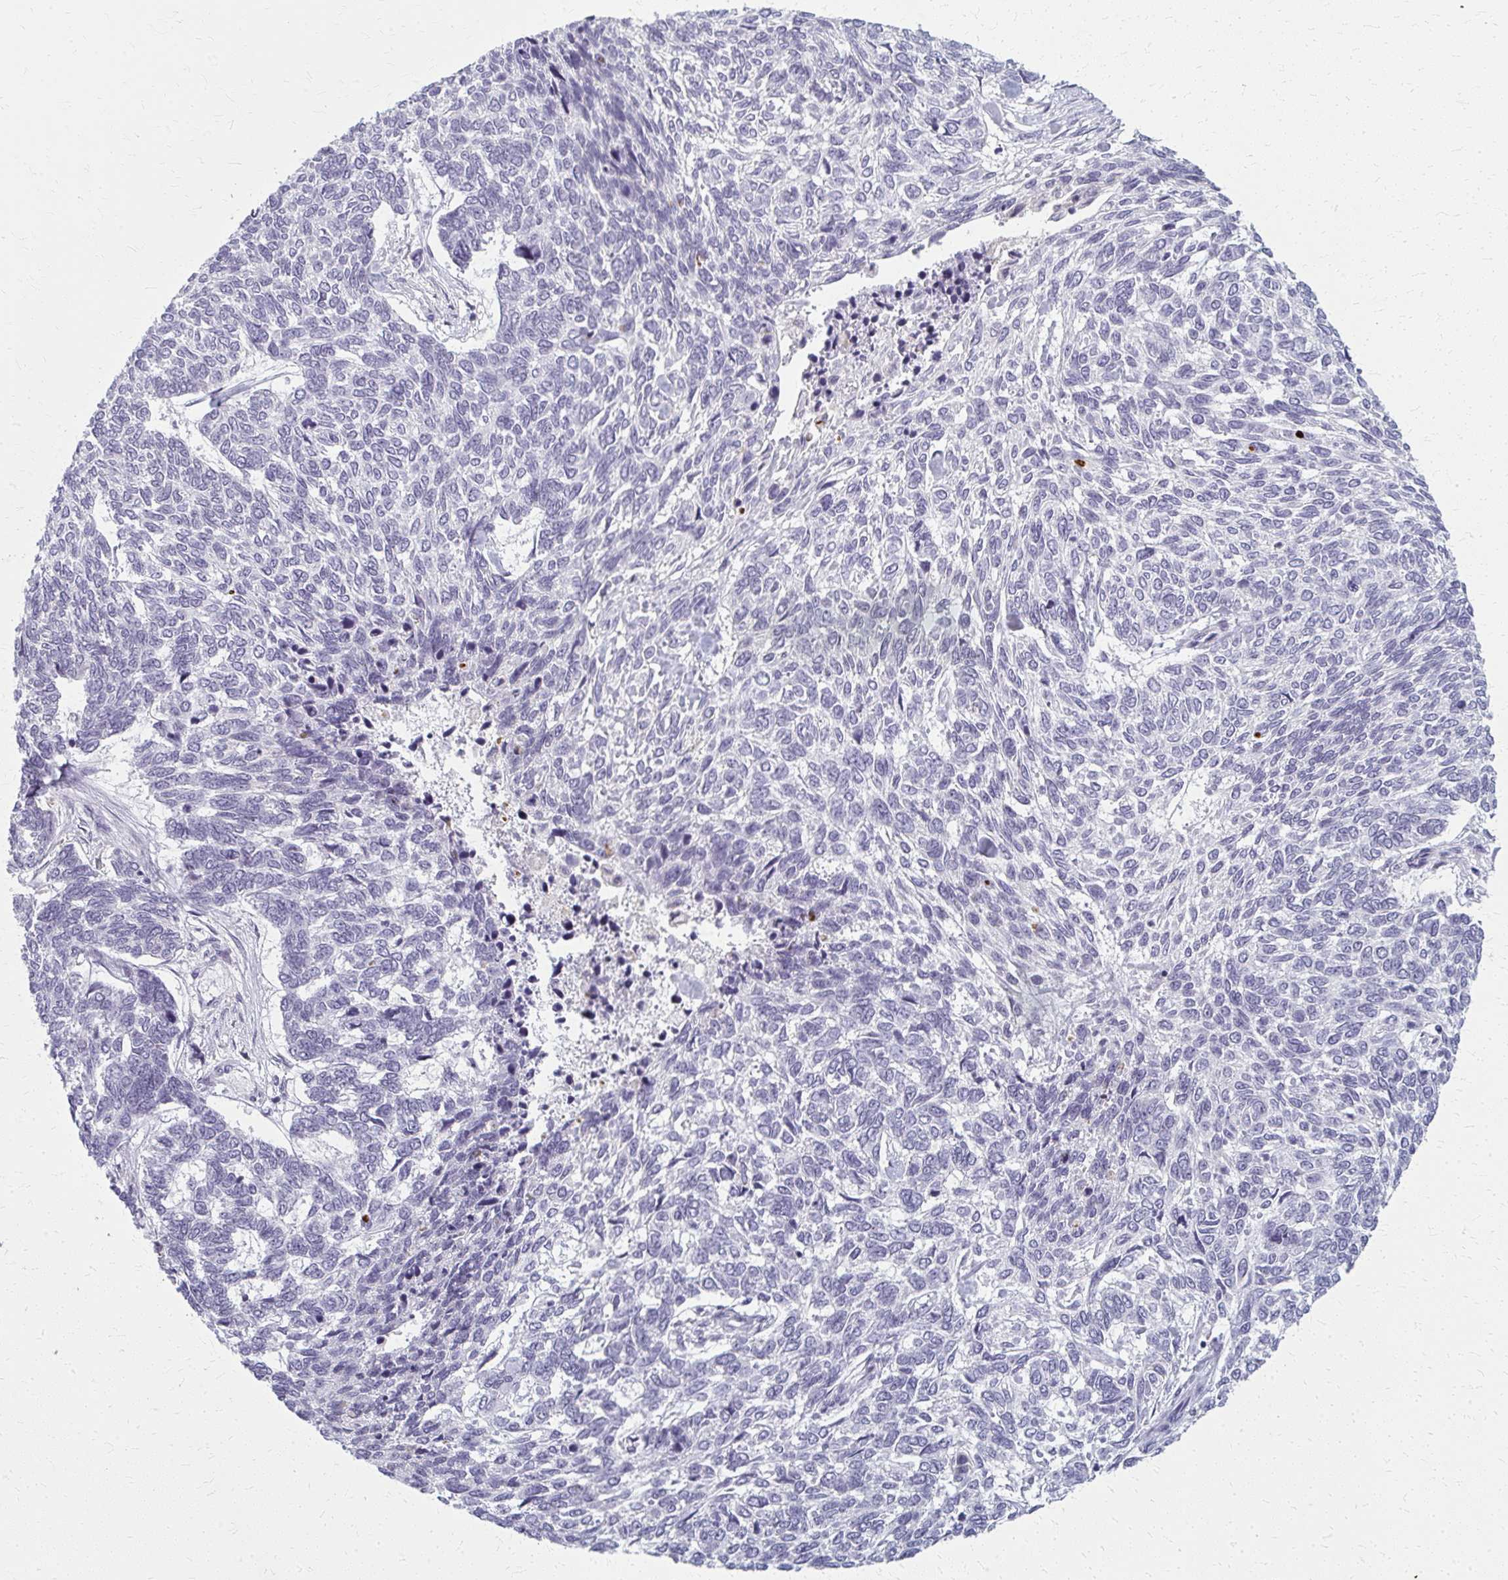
{"staining": {"intensity": "negative", "quantity": "none", "location": "none"}, "tissue": "skin cancer", "cell_type": "Tumor cells", "image_type": "cancer", "snomed": [{"axis": "morphology", "description": "Basal cell carcinoma"}, {"axis": "topography", "description": "Skin"}], "caption": "Tumor cells are negative for brown protein staining in skin basal cell carcinoma. (DAB immunohistochemistry with hematoxylin counter stain).", "gene": "CASQ2", "patient": {"sex": "female", "age": 65}}